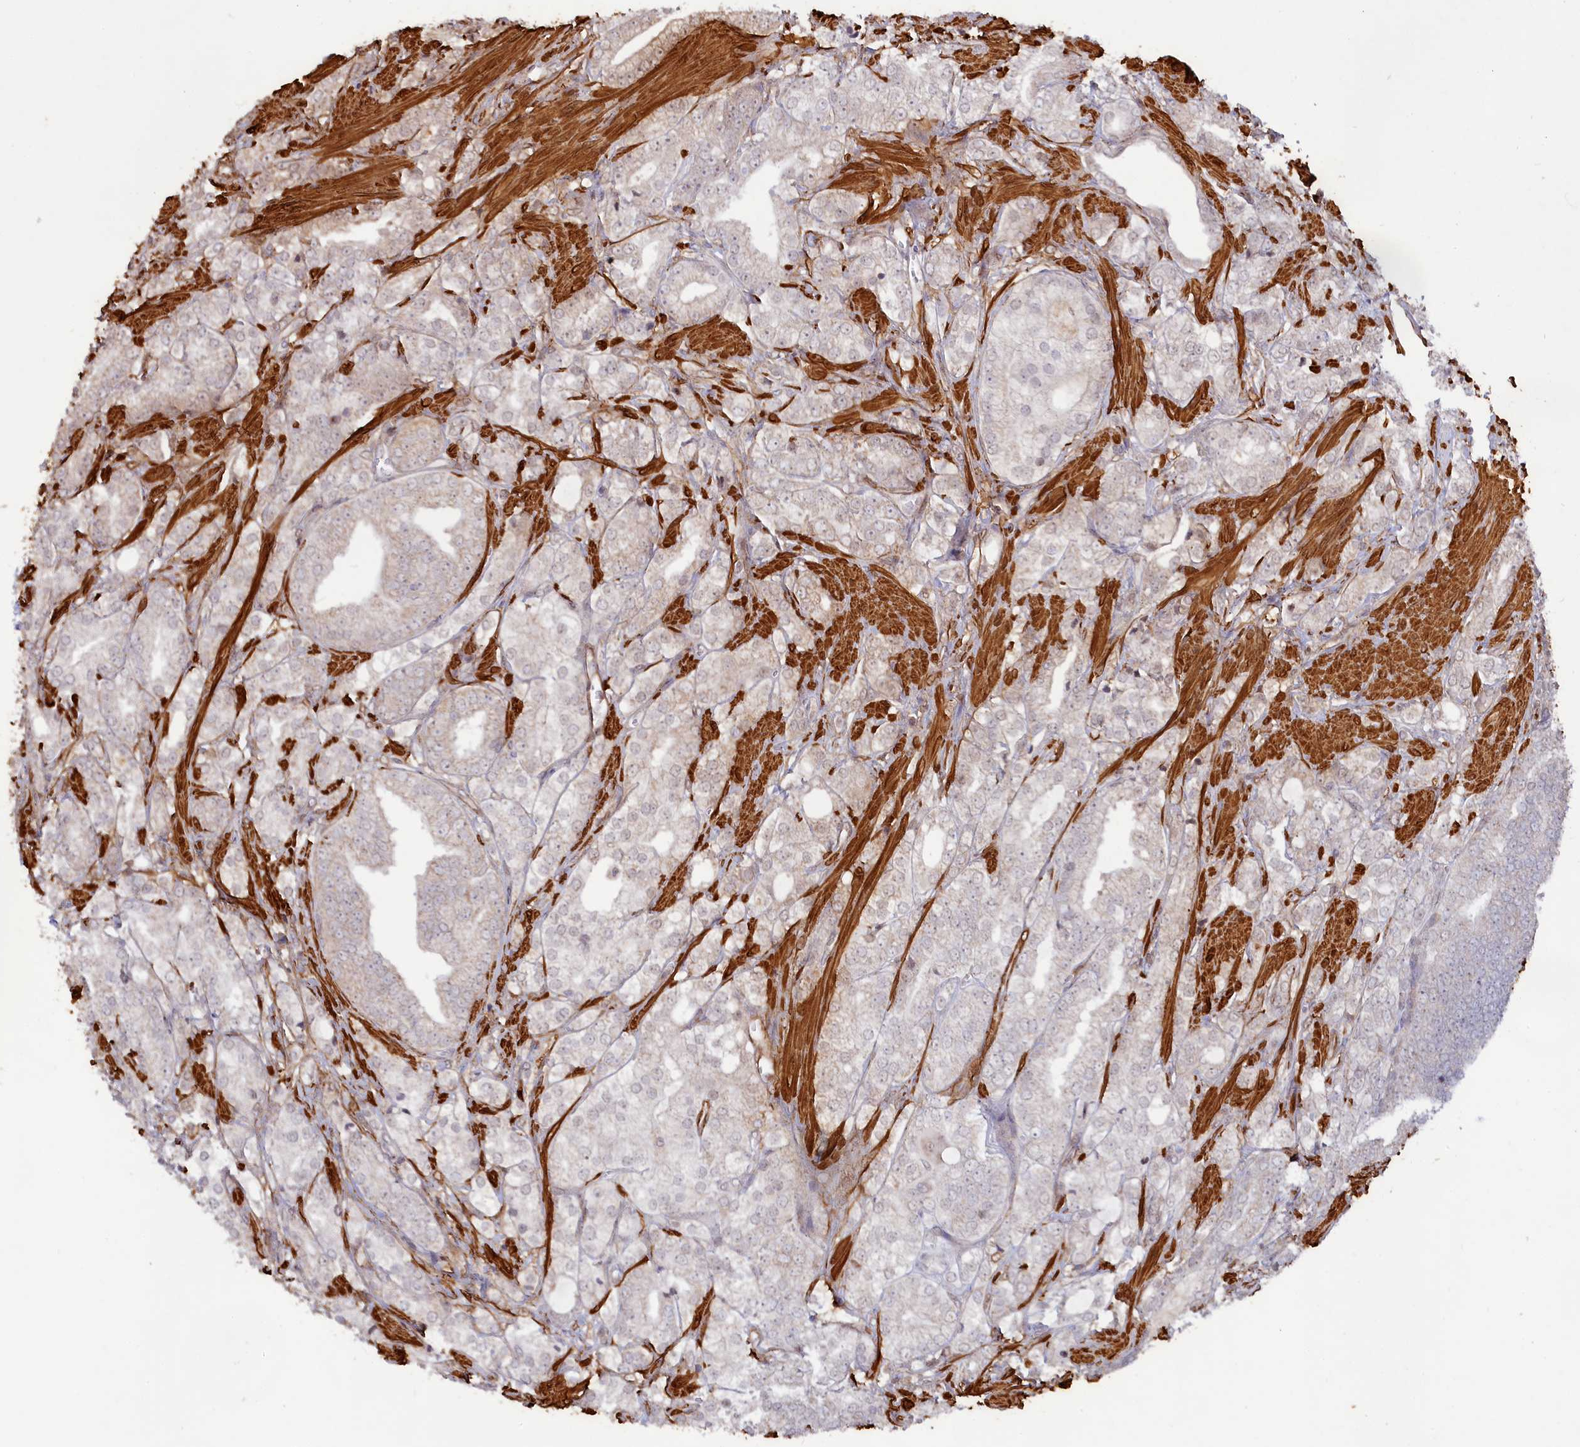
{"staining": {"intensity": "negative", "quantity": "none", "location": "none"}, "tissue": "prostate cancer", "cell_type": "Tumor cells", "image_type": "cancer", "snomed": [{"axis": "morphology", "description": "Adenocarcinoma, High grade"}, {"axis": "topography", "description": "Prostate"}], "caption": "Immunohistochemistry (IHC) micrograph of neoplastic tissue: prostate cancer stained with DAB (3,3'-diaminobenzidine) shows no significant protein staining in tumor cells.", "gene": "CCDC154", "patient": {"sex": "male", "age": 50}}